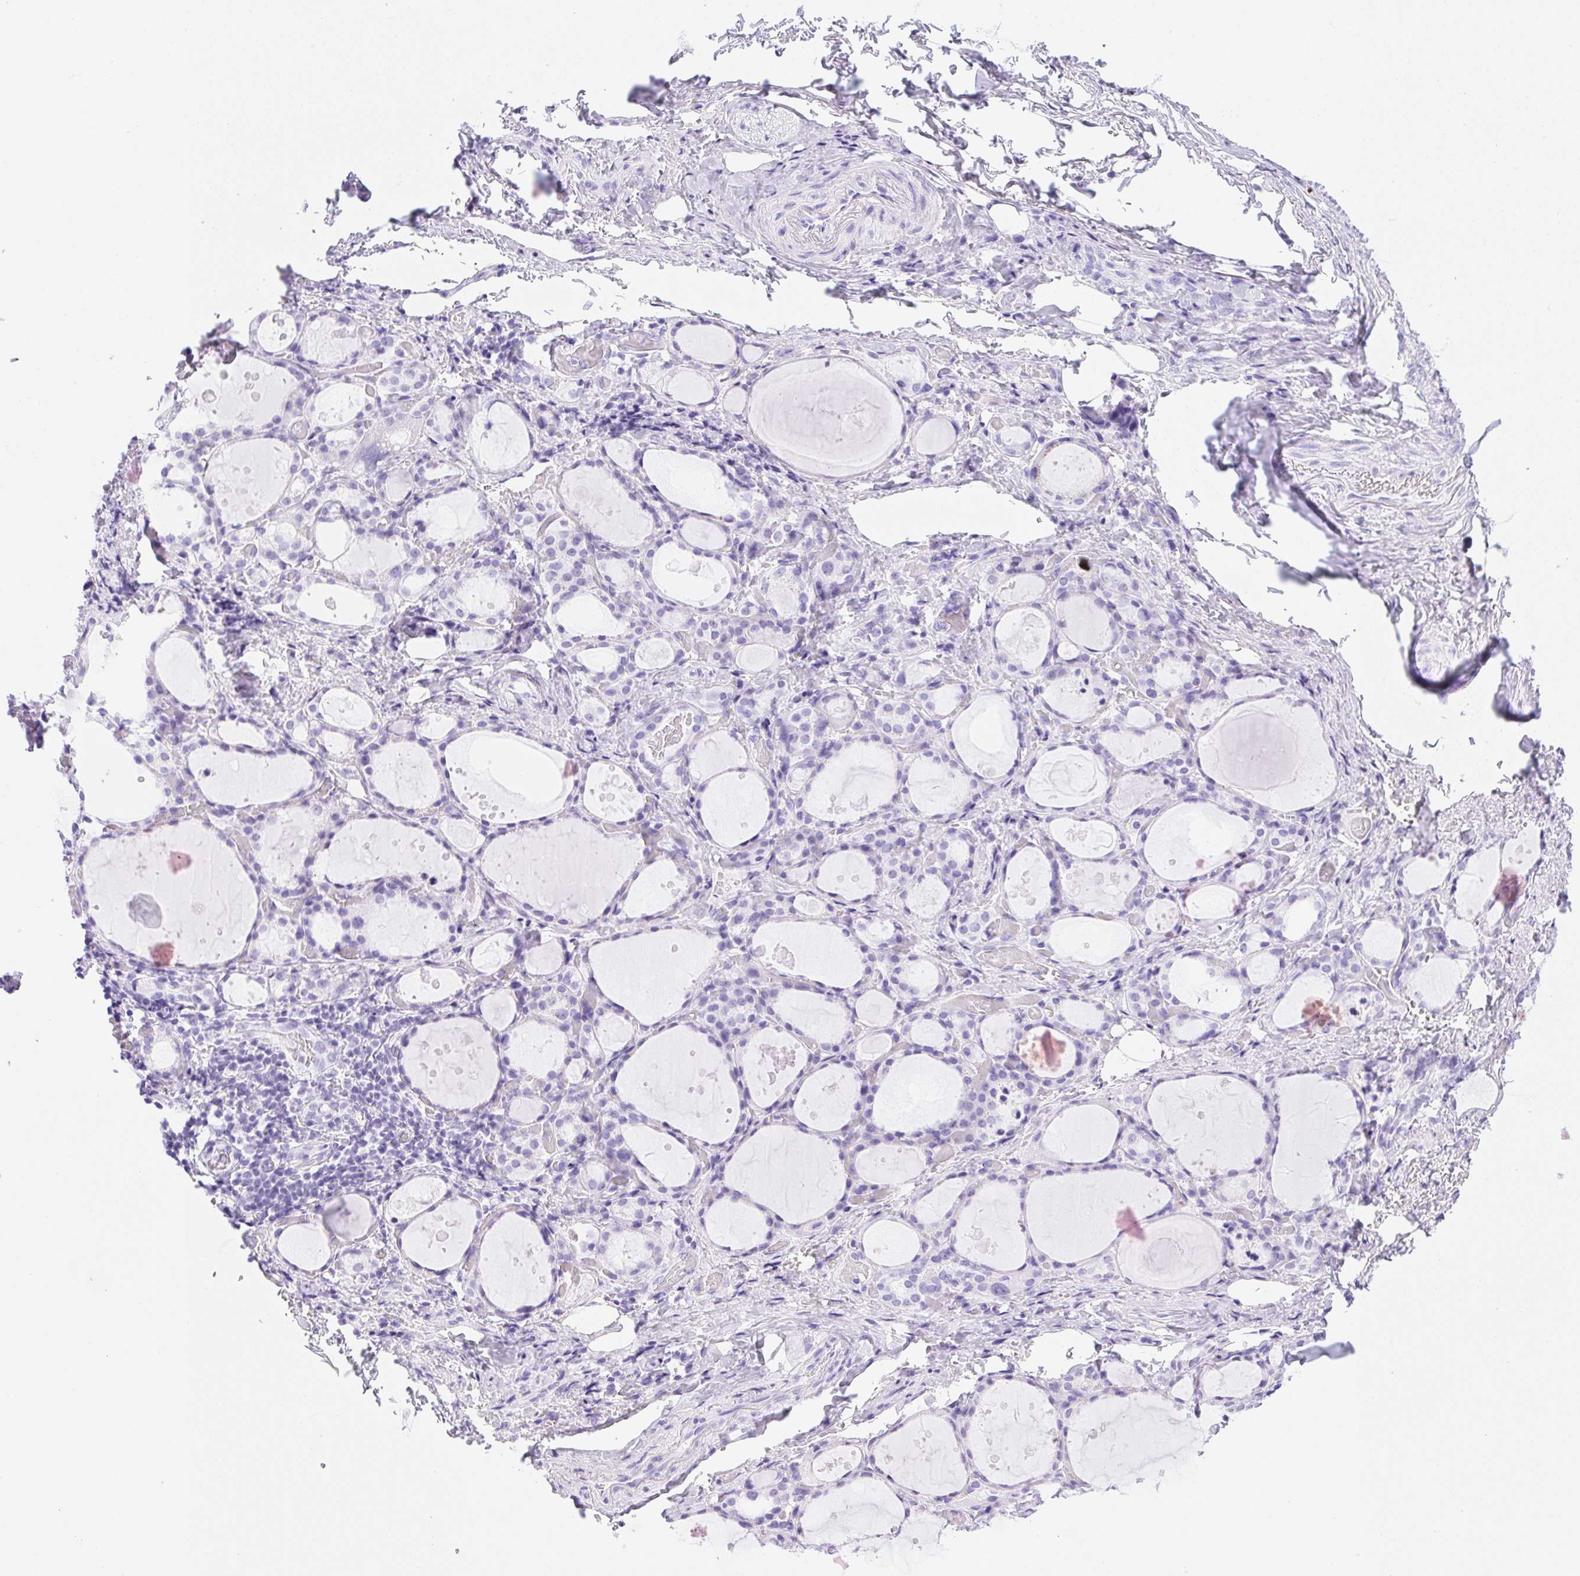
{"staining": {"intensity": "negative", "quantity": "none", "location": "none"}, "tissue": "thyroid gland", "cell_type": "Glandular cells", "image_type": "normal", "snomed": [{"axis": "morphology", "description": "Normal tissue, NOS"}, {"axis": "topography", "description": "Thyroid gland"}], "caption": "Glandular cells are negative for protein expression in normal human thyroid gland. (Stains: DAB (3,3'-diaminobenzidine) immunohistochemistry with hematoxylin counter stain, Microscopy: brightfield microscopy at high magnification).", "gene": "SPACA5B", "patient": {"sex": "male", "age": 68}}